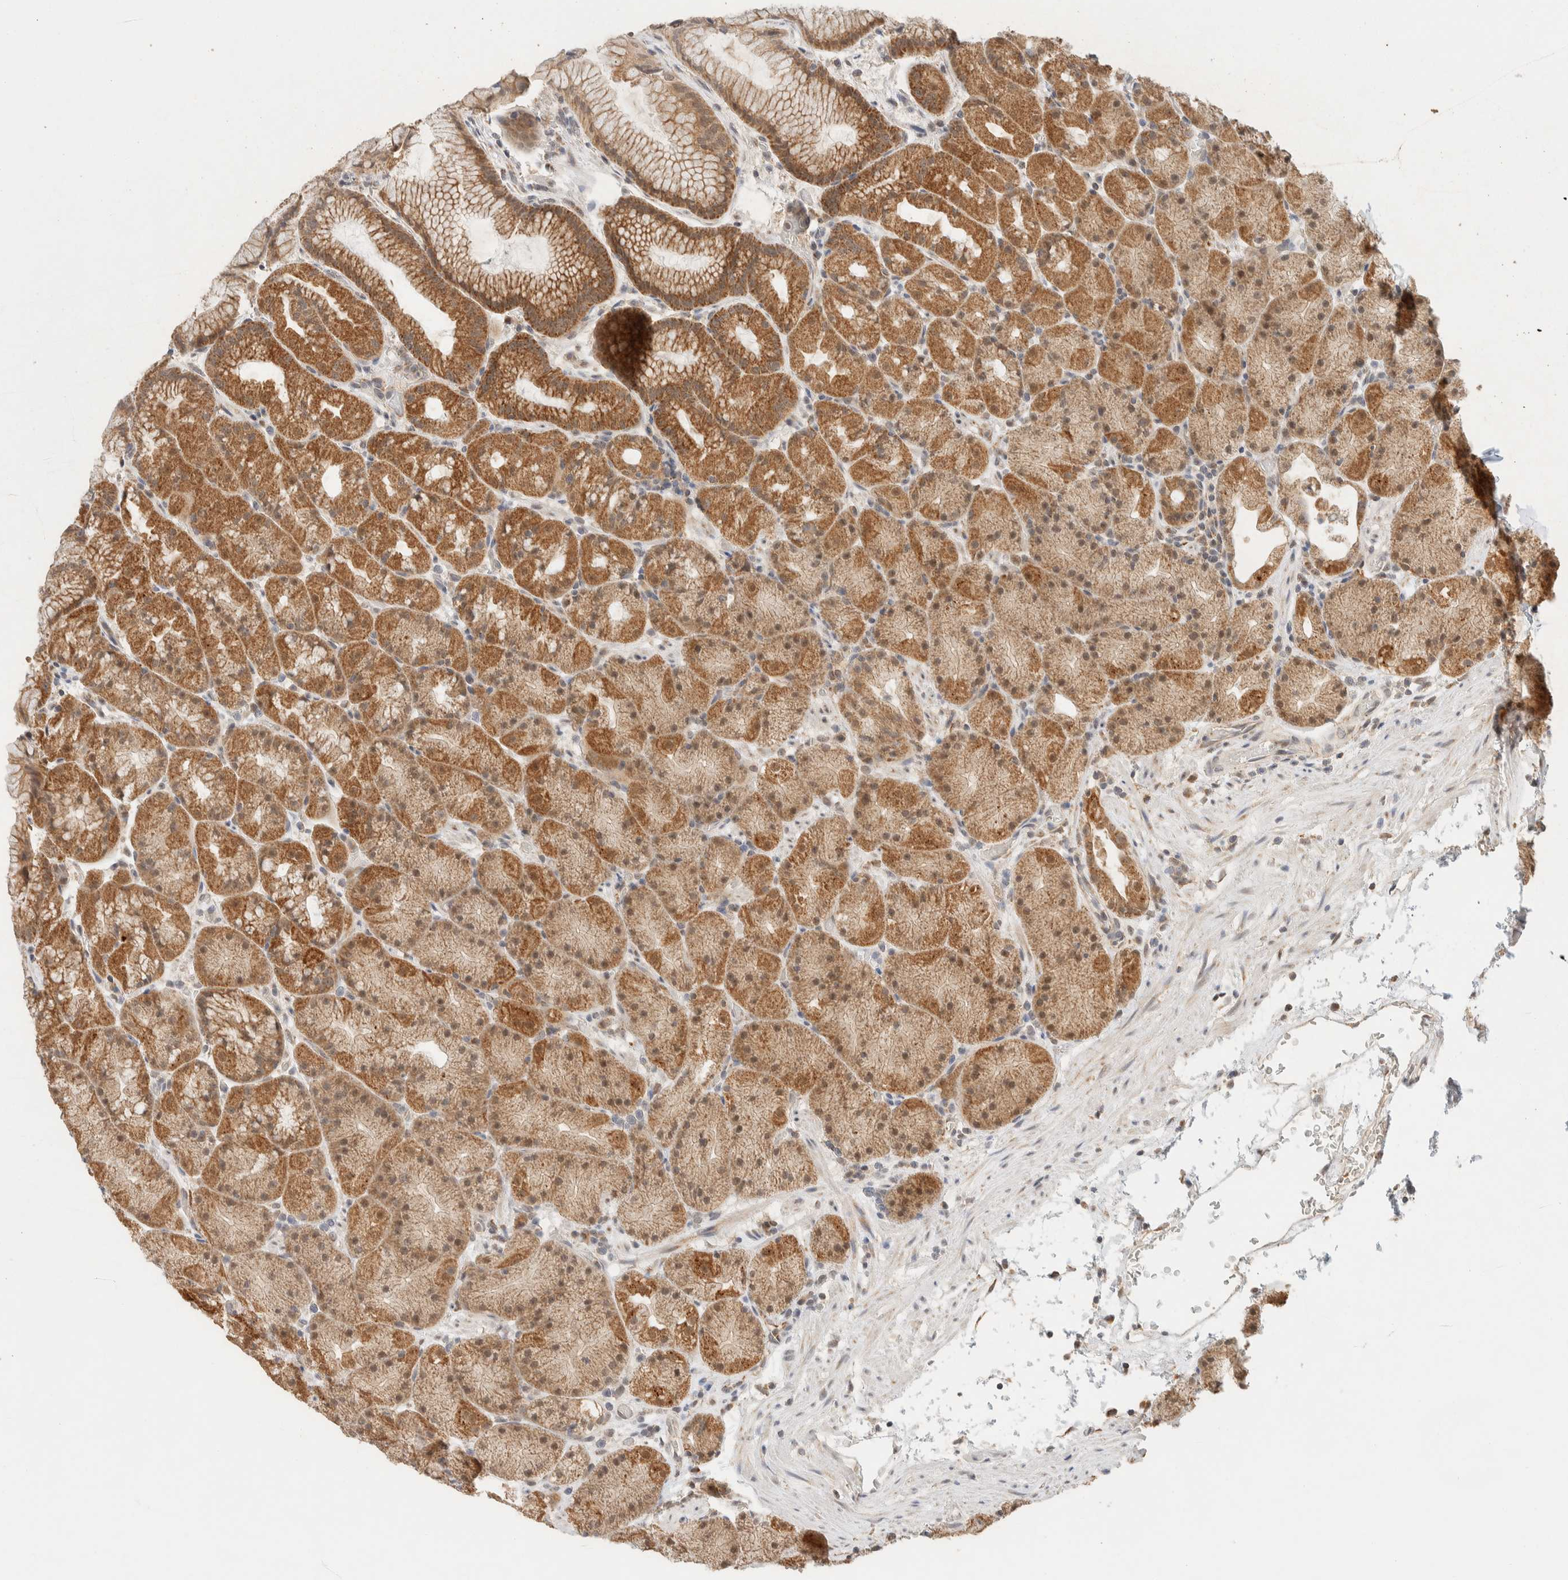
{"staining": {"intensity": "moderate", "quantity": ">75%", "location": "cytoplasmic/membranous,nuclear"}, "tissue": "stomach", "cell_type": "Glandular cells", "image_type": "normal", "snomed": [{"axis": "morphology", "description": "Normal tissue, NOS"}, {"axis": "topography", "description": "Stomach, upper"}, {"axis": "topography", "description": "Stomach"}], "caption": "Brown immunohistochemical staining in unremarkable human stomach reveals moderate cytoplasmic/membranous,nuclear positivity in approximately >75% of glandular cells. Nuclei are stained in blue.", "gene": "MRPL41", "patient": {"sex": "male", "age": 48}}